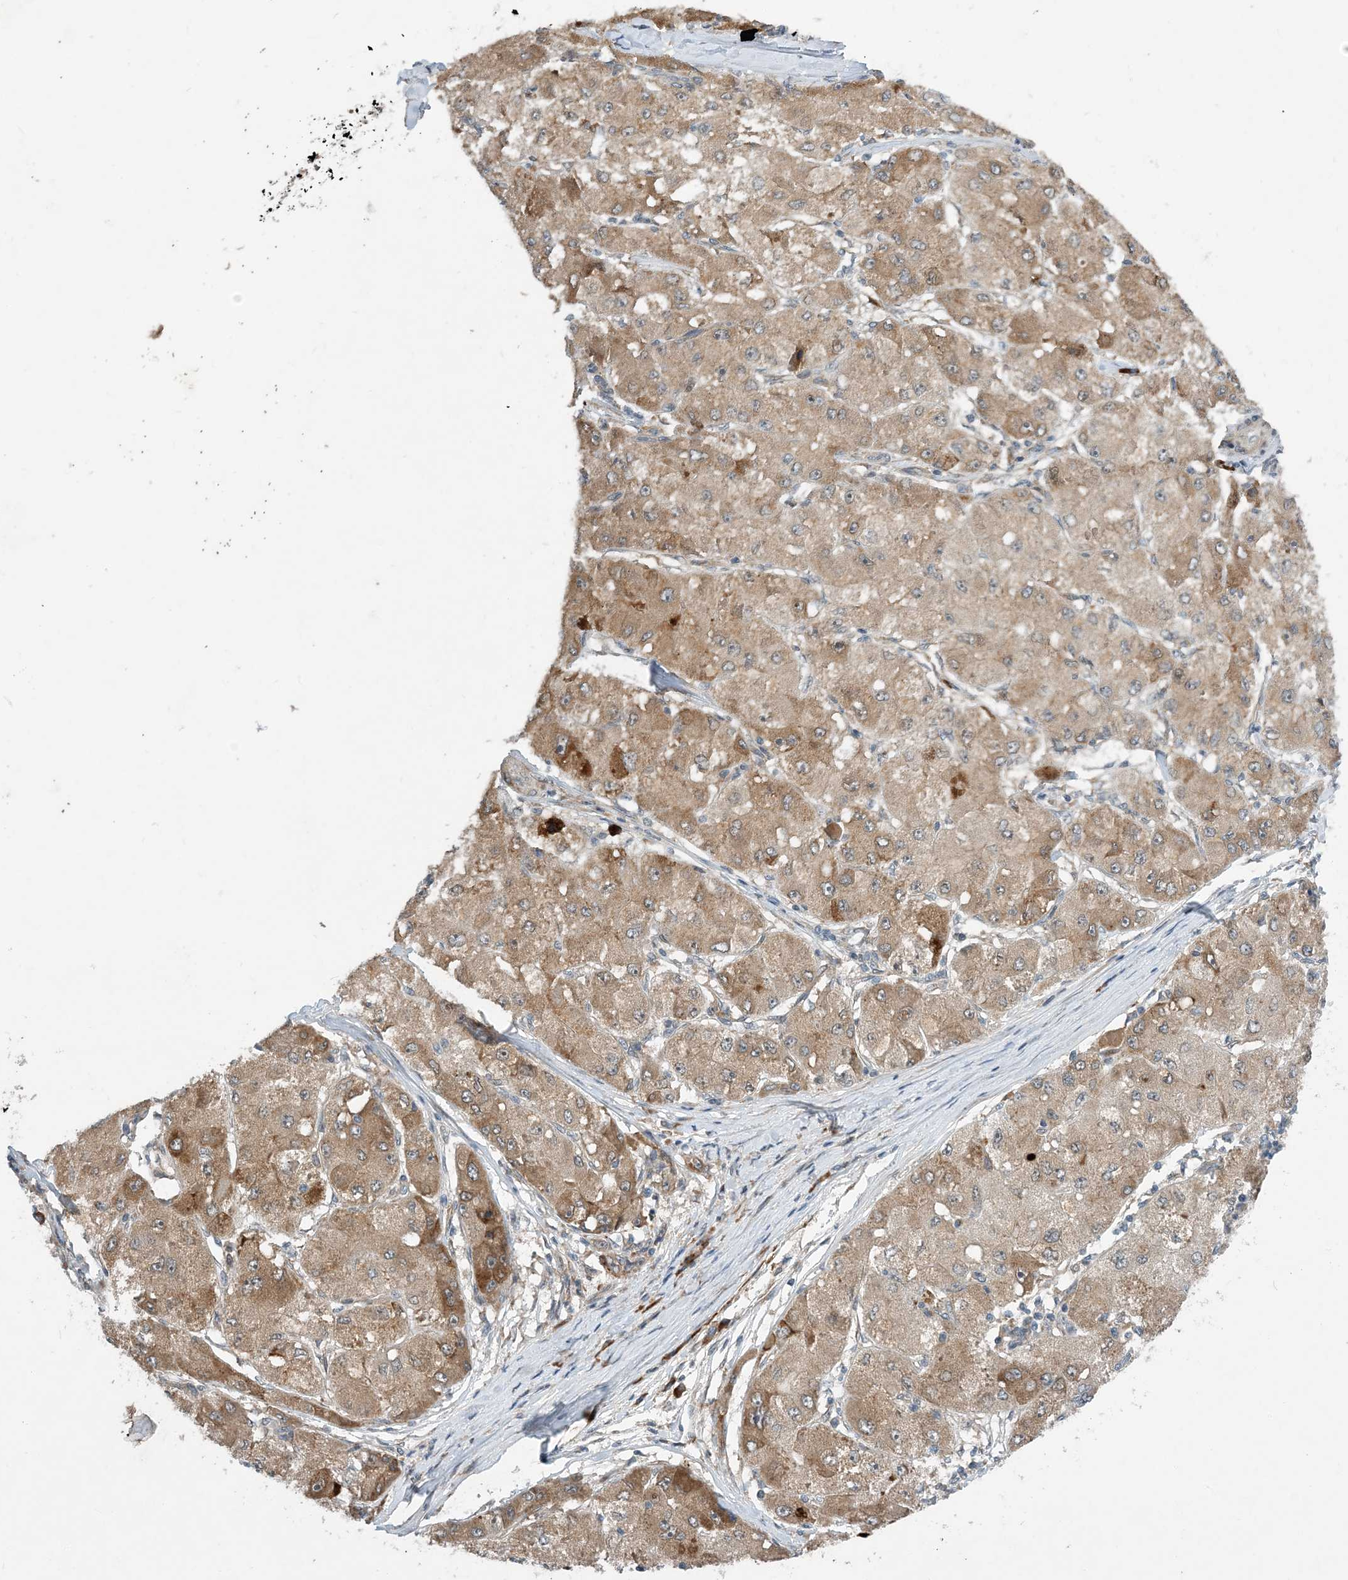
{"staining": {"intensity": "moderate", "quantity": ">75%", "location": "cytoplasmic/membranous"}, "tissue": "liver cancer", "cell_type": "Tumor cells", "image_type": "cancer", "snomed": [{"axis": "morphology", "description": "Carcinoma, Hepatocellular, NOS"}, {"axis": "topography", "description": "Liver"}], "caption": "A brown stain shows moderate cytoplasmic/membranous staining of a protein in human liver cancer (hepatocellular carcinoma) tumor cells.", "gene": "PHOSPHO2", "patient": {"sex": "male", "age": 80}}